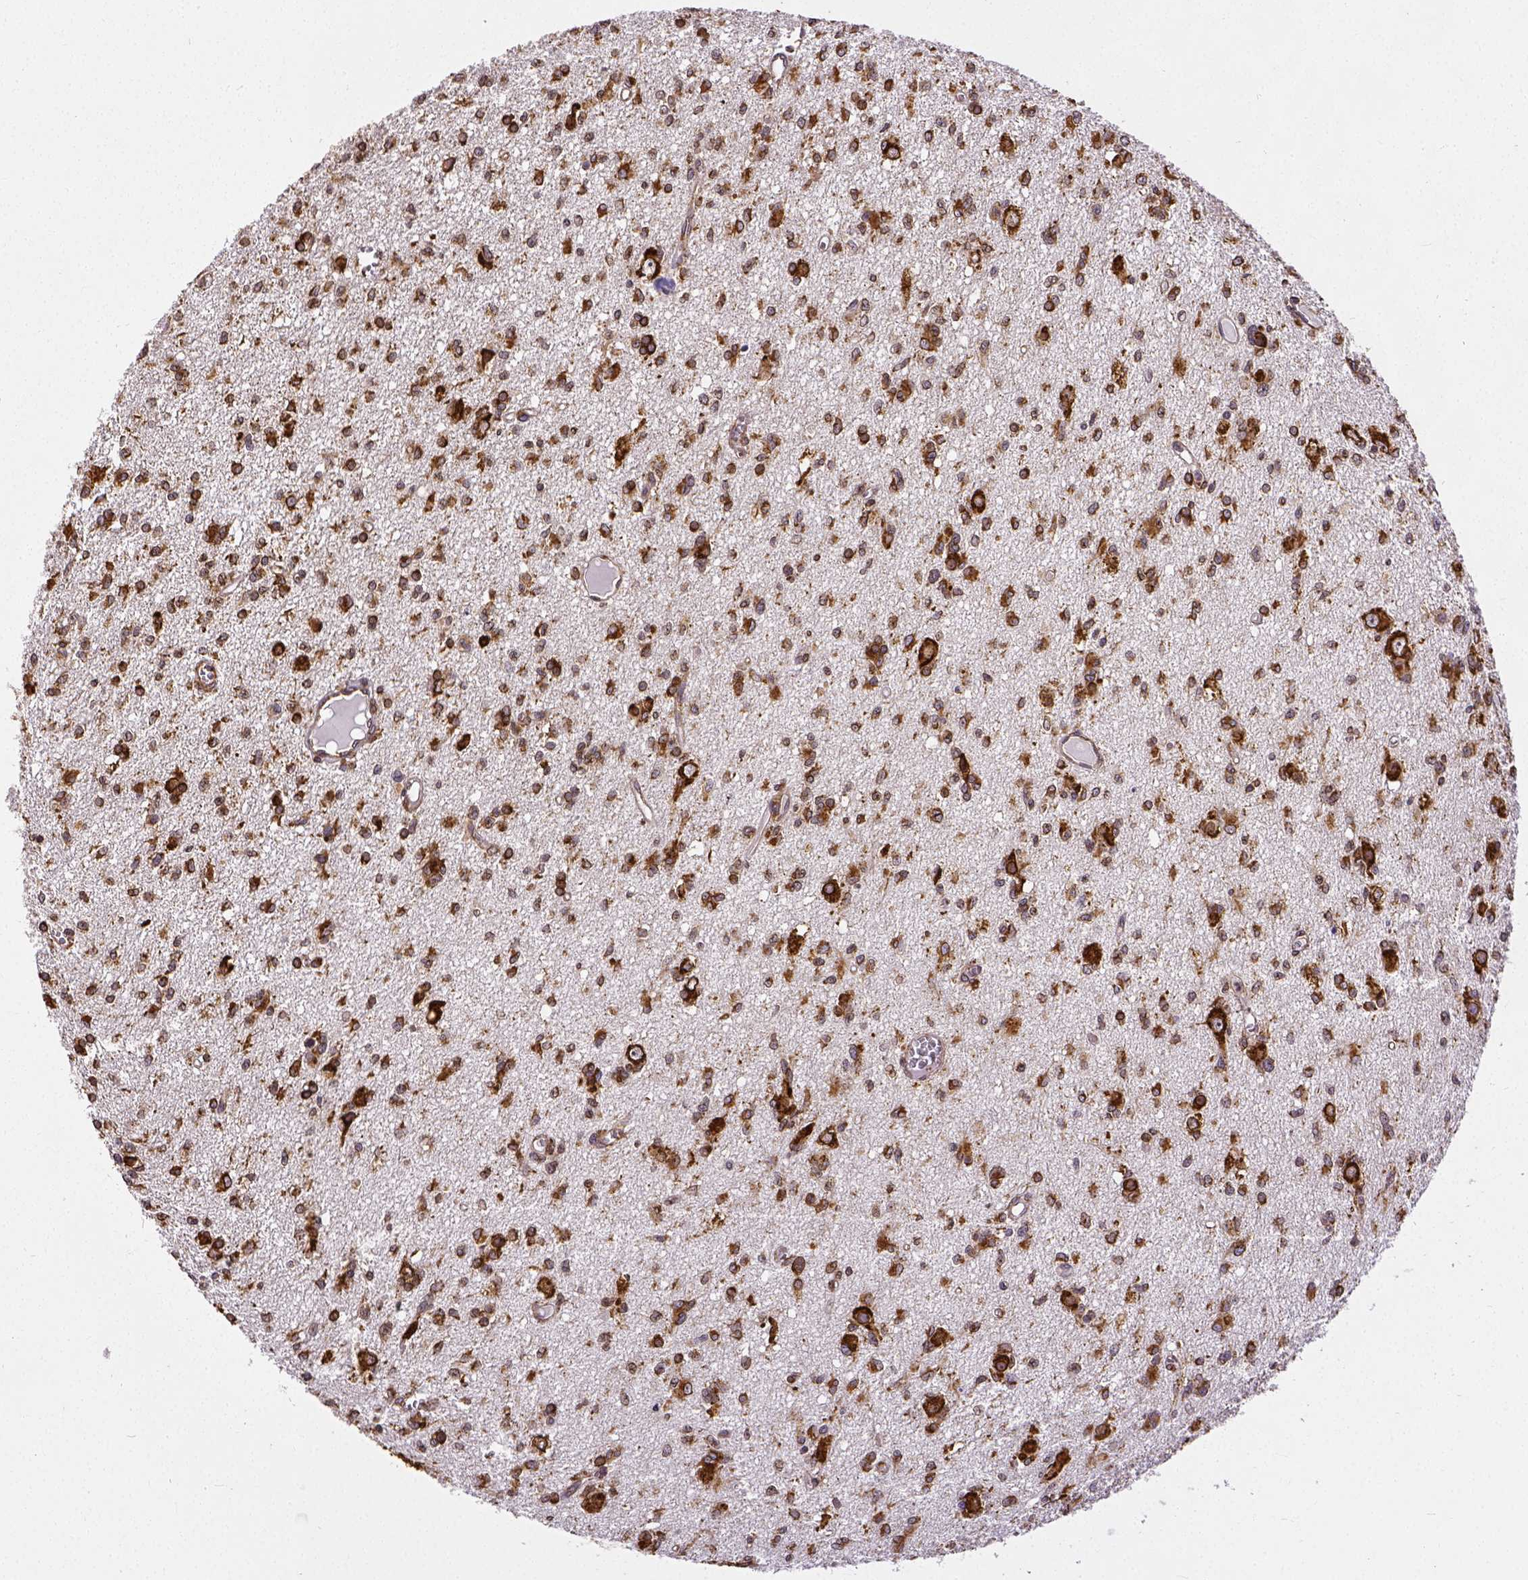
{"staining": {"intensity": "strong", "quantity": ">75%", "location": "cytoplasmic/membranous"}, "tissue": "glioma", "cell_type": "Tumor cells", "image_type": "cancer", "snomed": [{"axis": "morphology", "description": "Glioma, malignant, Low grade"}, {"axis": "topography", "description": "Brain"}], "caption": "Immunohistochemical staining of malignant low-grade glioma demonstrates high levels of strong cytoplasmic/membranous positivity in about >75% of tumor cells. The protein of interest is stained brown, and the nuclei are stained in blue (DAB (3,3'-diaminobenzidine) IHC with brightfield microscopy, high magnification).", "gene": "MTDH", "patient": {"sex": "male", "age": 64}}